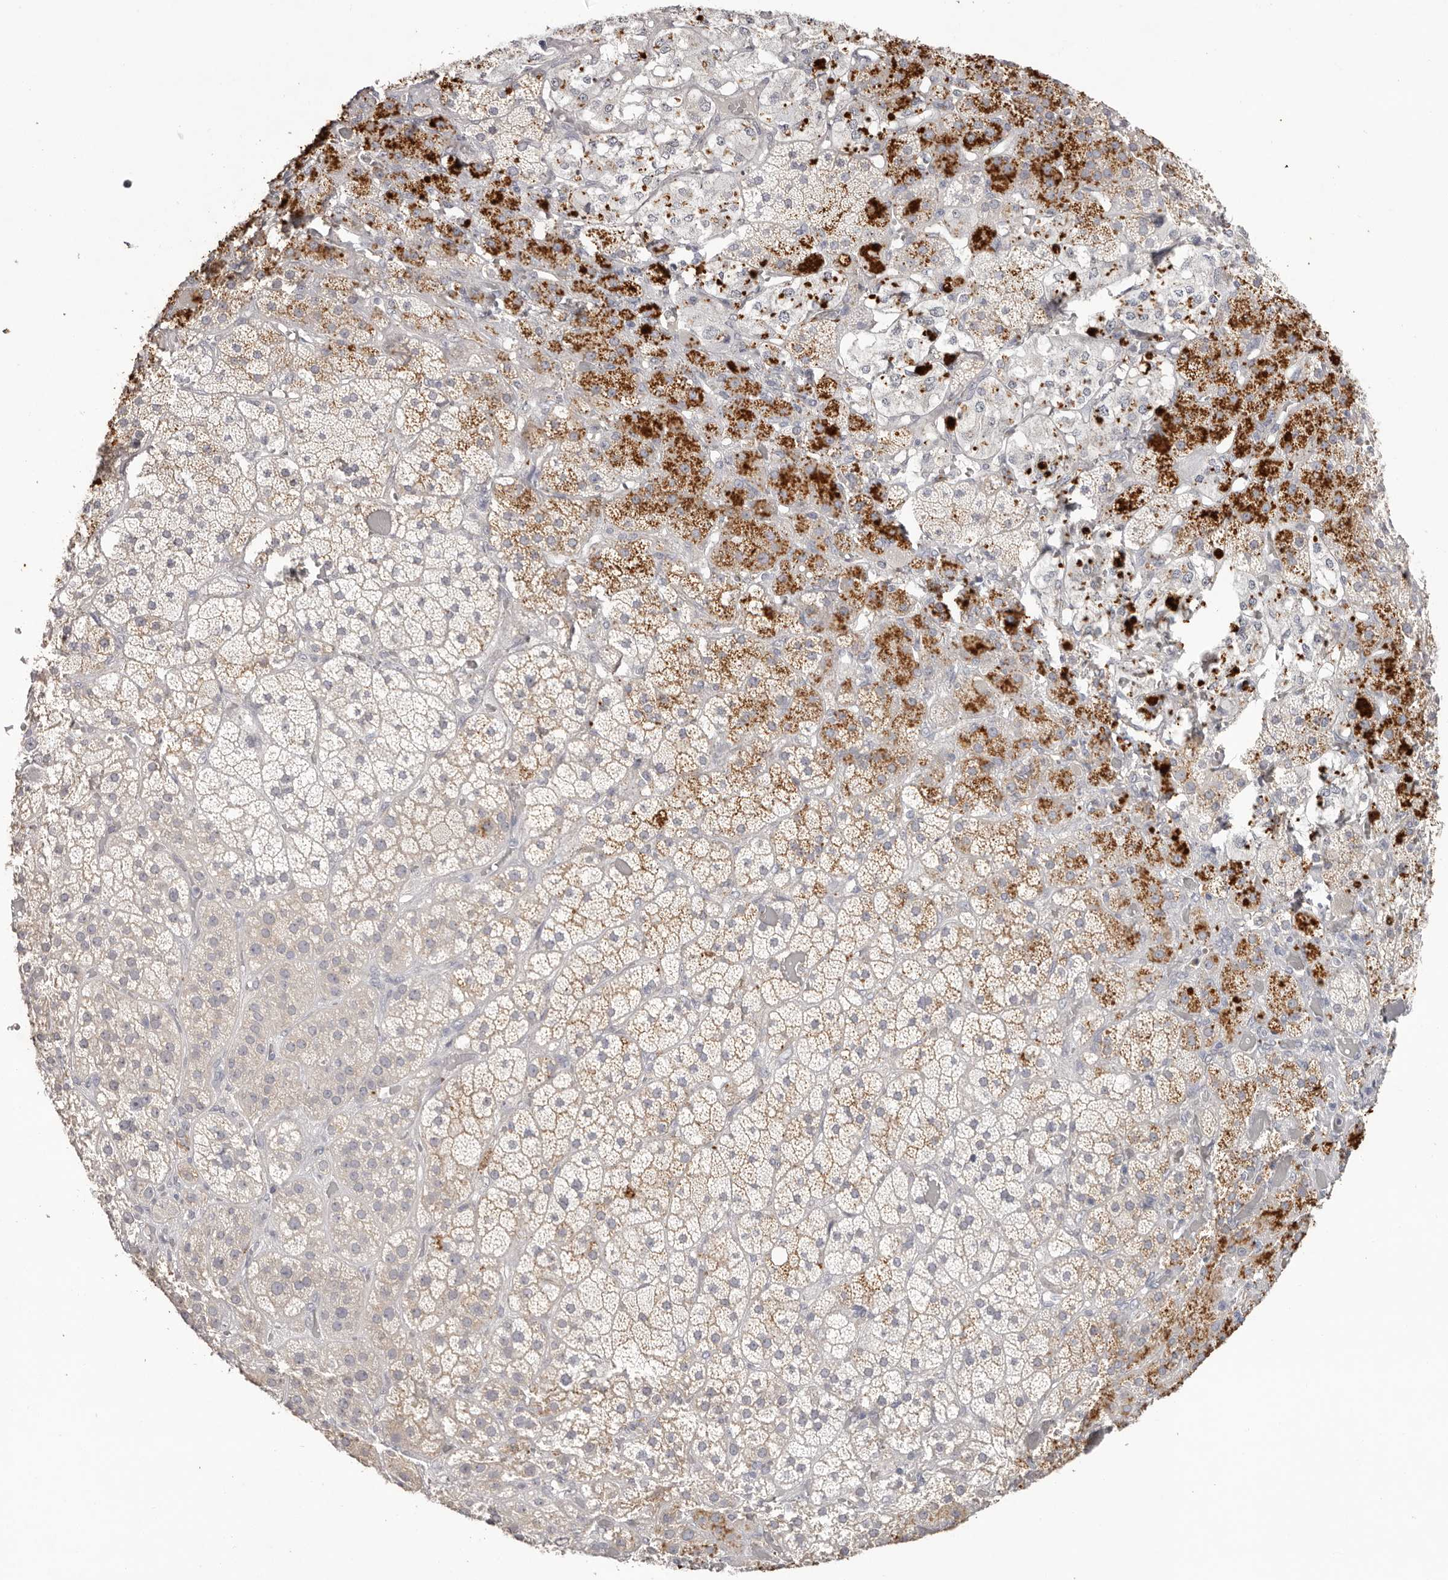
{"staining": {"intensity": "strong", "quantity": "<25%", "location": "cytoplasmic/membranous"}, "tissue": "adrenal gland", "cell_type": "Glandular cells", "image_type": "normal", "snomed": [{"axis": "morphology", "description": "Normal tissue, NOS"}, {"axis": "topography", "description": "Adrenal gland"}], "caption": "Immunohistochemical staining of unremarkable adrenal gland shows strong cytoplasmic/membranous protein staining in approximately <25% of glandular cells. The protein is stained brown, and the nuclei are stained in blue (DAB IHC with brightfield microscopy, high magnification).", "gene": "SCUBE2", "patient": {"sex": "male", "age": 57}}